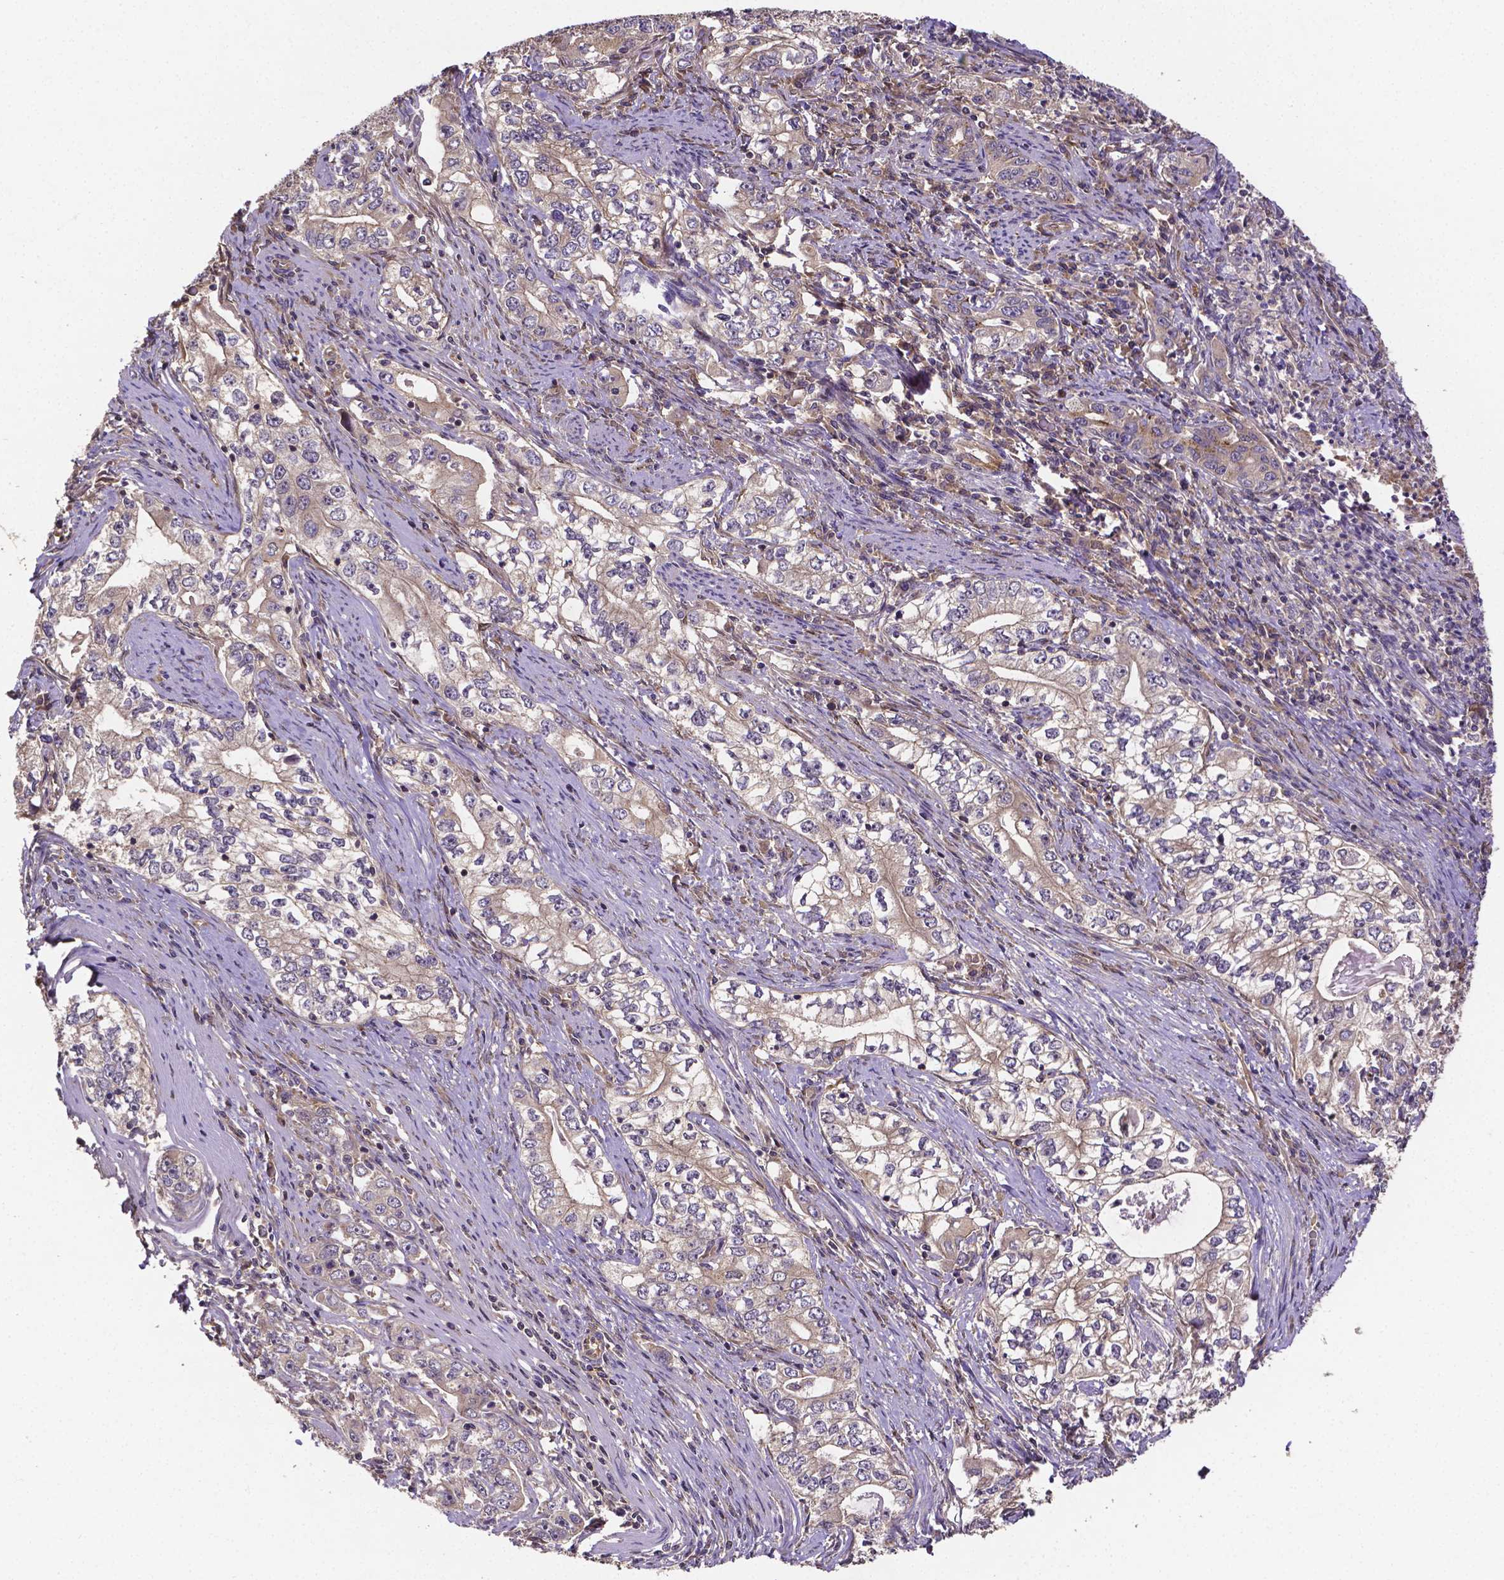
{"staining": {"intensity": "weak", "quantity": "25%-75%", "location": "cytoplasmic/membranous"}, "tissue": "stomach cancer", "cell_type": "Tumor cells", "image_type": "cancer", "snomed": [{"axis": "morphology", "description": "Adenocarcinoma, NOS"}, {"axis": "topography", "description": "Stomach, lower"}], "caption": "Immunohistochemical staining of human adenocarcinoma (stomach) exhibits low levels of weak cytoplasmic/membranous protein staining in approximately 25%-75% of tumor cells.", "gene": "RNF123", "patient": {"sex": "female", "age": 72}}